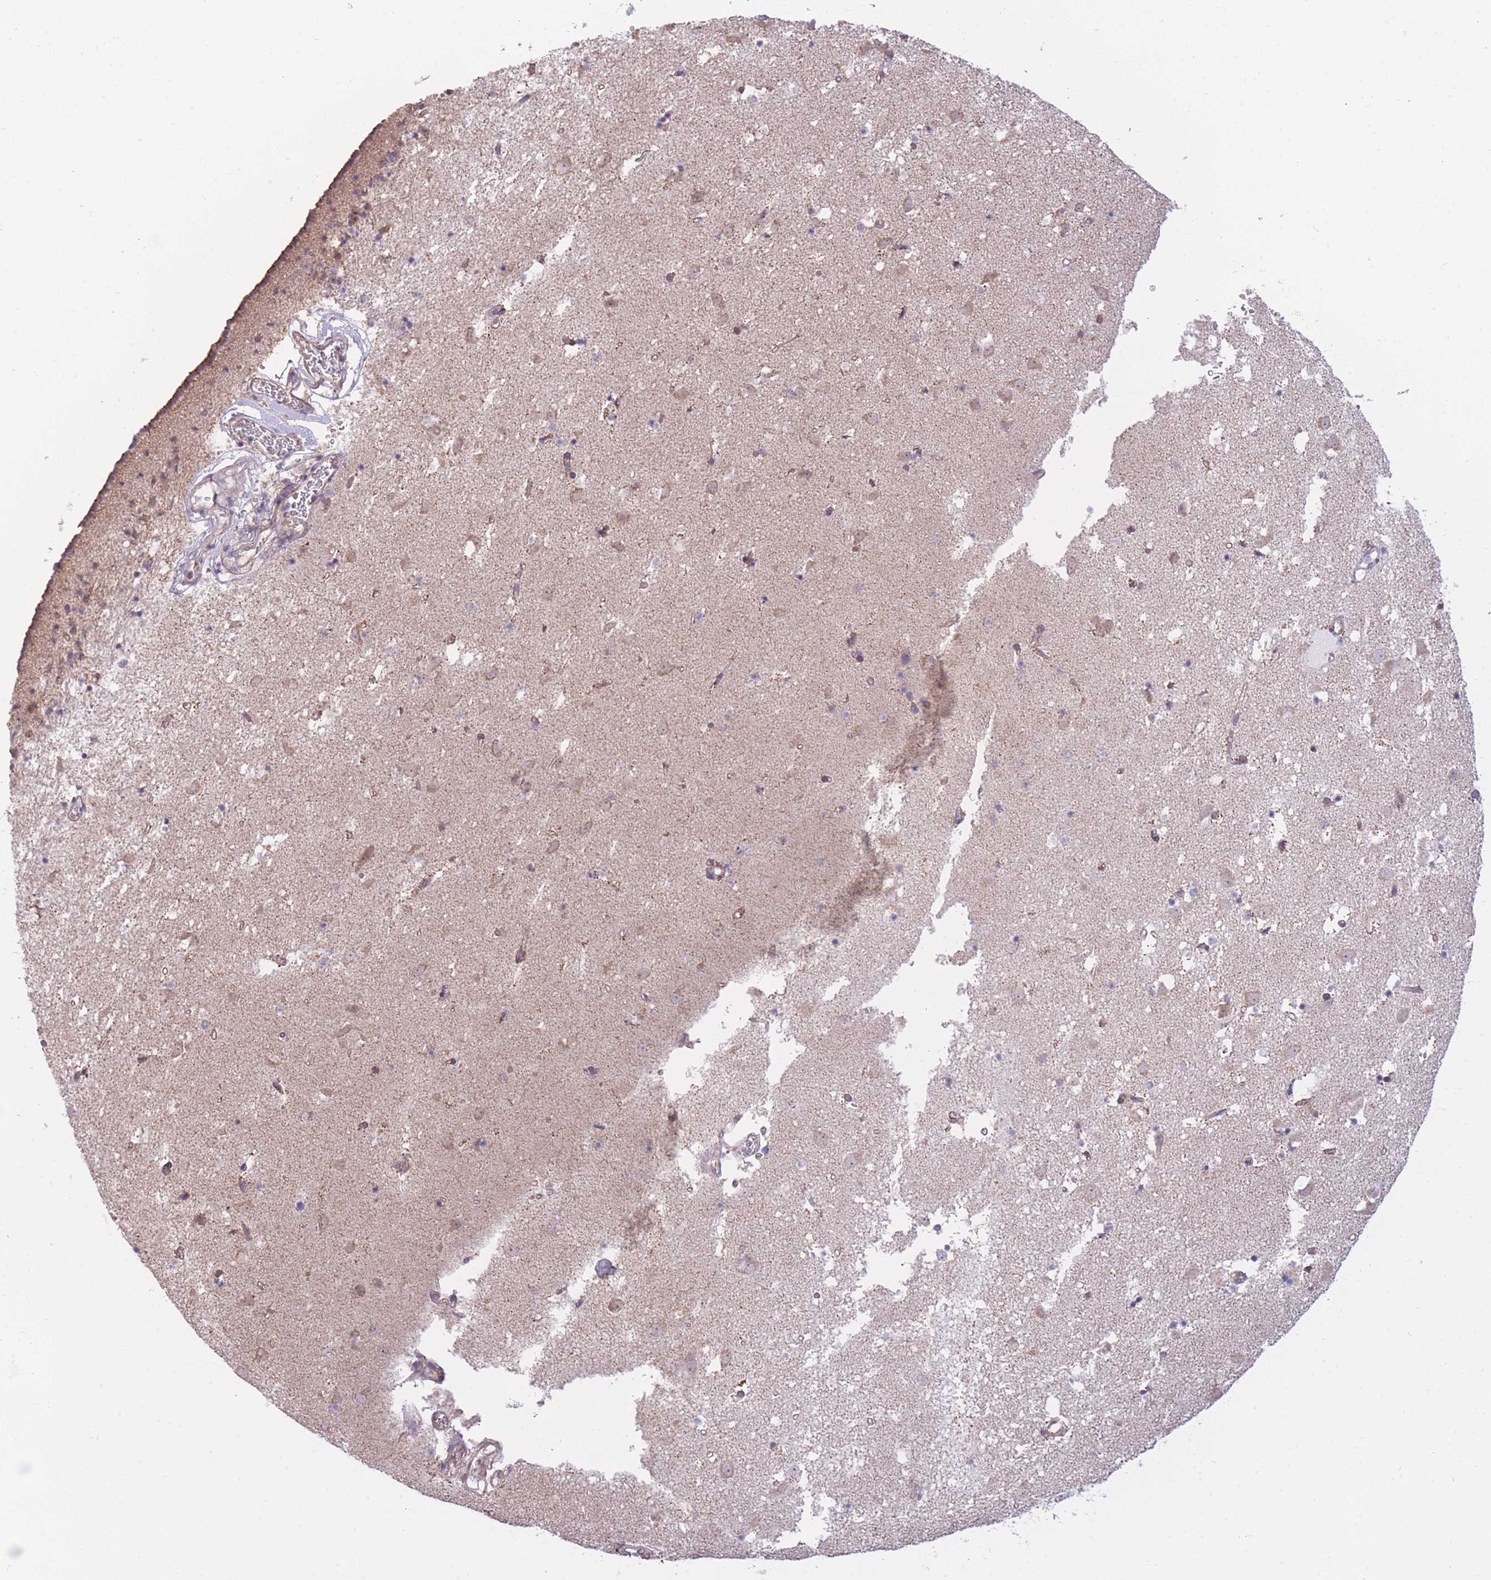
{"staining": {"intensity": "negative", "quantity": "none", "location": "none"}, "tissue": "caudate", "cell_type": "Glial cells", "image_type": "normal", "snomed": [{"axis": "morphology", "description": "Normal tissue, NOS"}, {"axis": "topography", "description": "Lateral ventricle wall"}], "caption": "Human caudate stained for a protein using immunohistochemistry displays no positivity in glial cells.", "gene": "MRPS18C", "patient": {"sex": "male", "age": 58}}